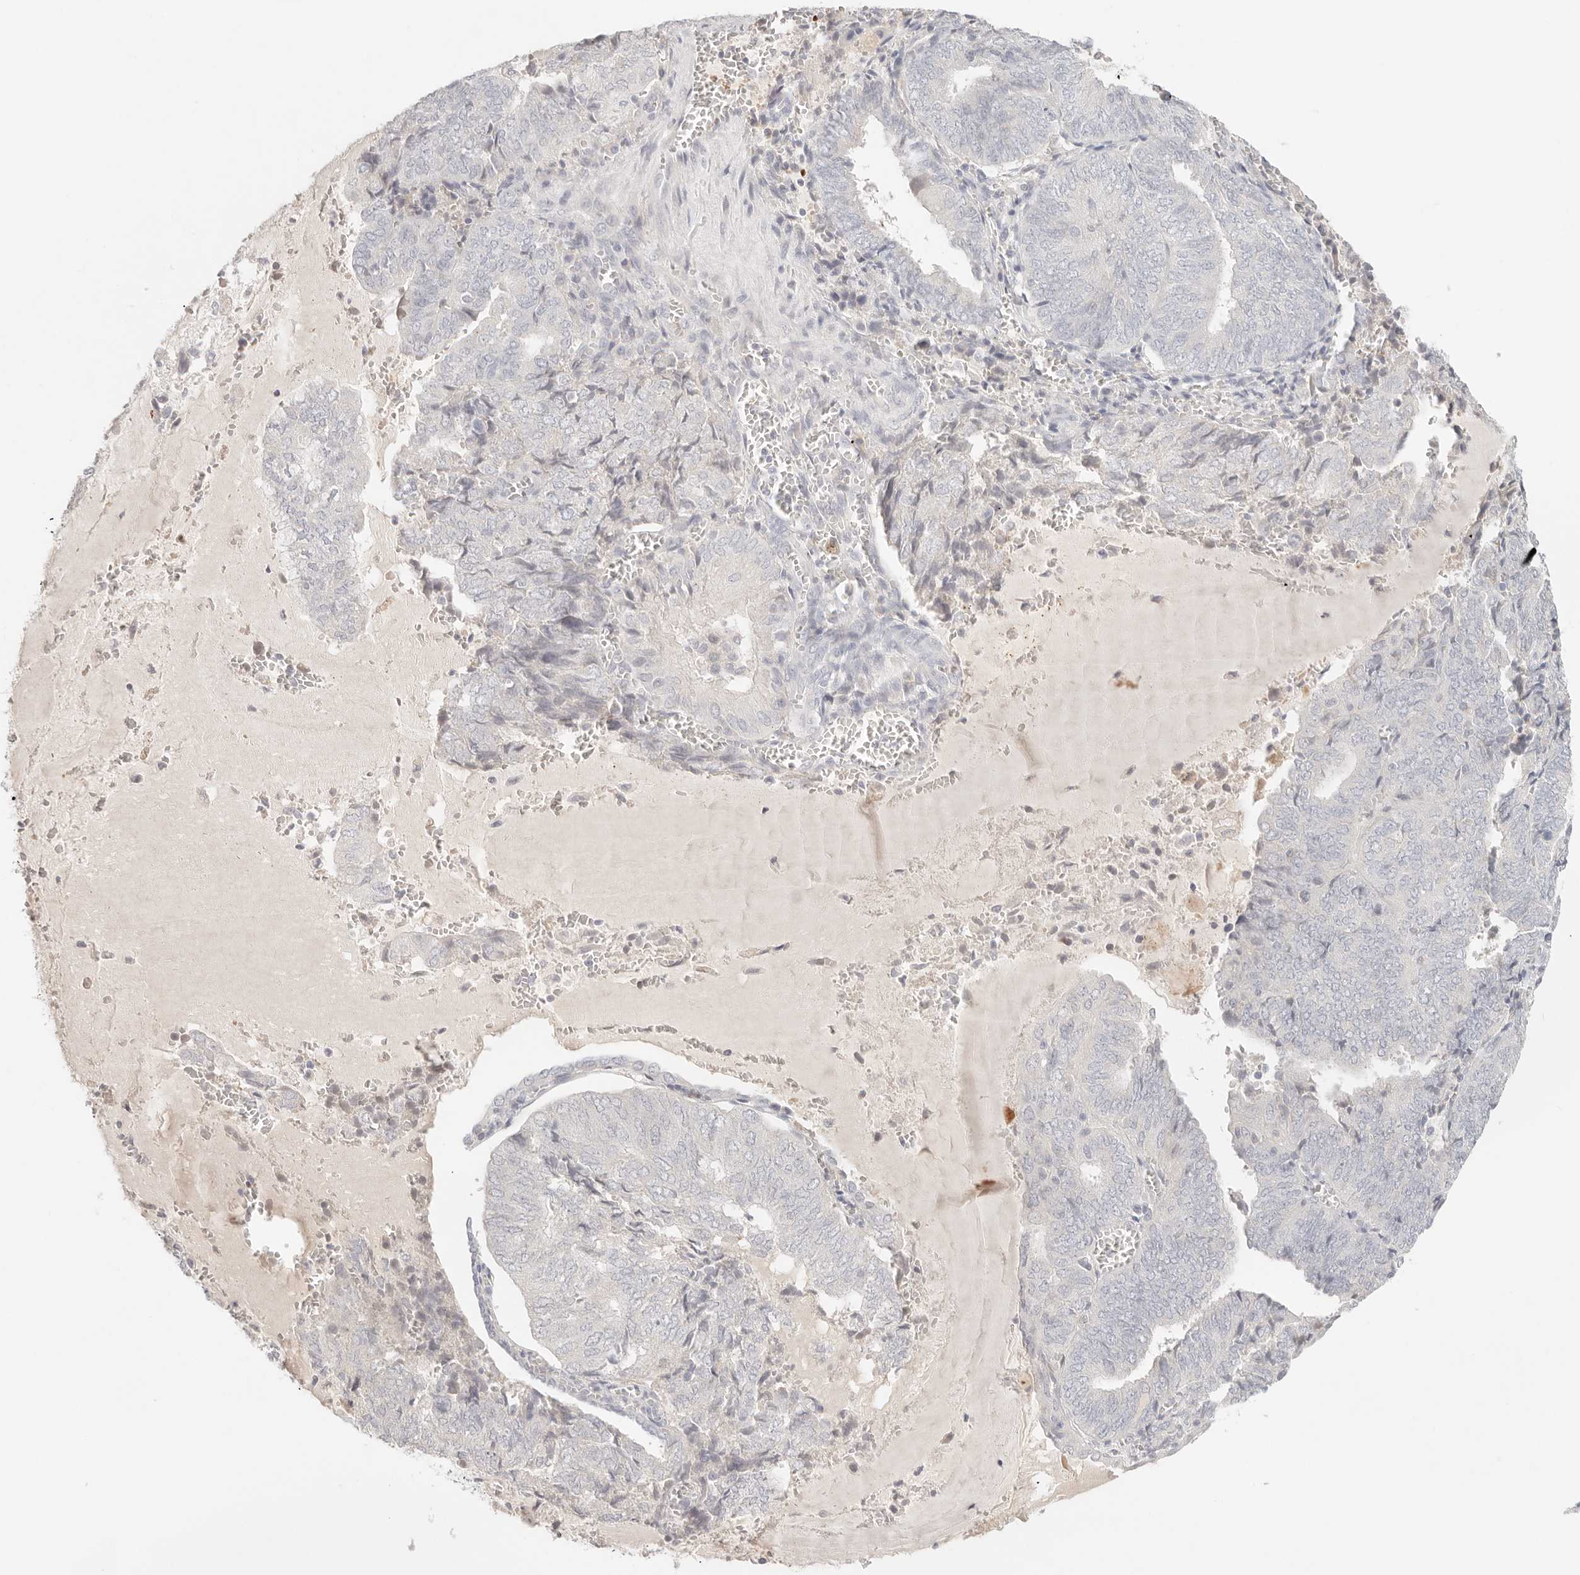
{"staining": {"intensity": "negative", "quantity": "none", "location": "none"}, "tissue": "endometrial cancer", "cell_type": "Tumor cells", "image_type": "cancer", "snomed": [{"axis": "morphology", "description": "Adenocarcinoma, NOS"}, {"axis": "topography", "description": "Endometrium"}], "caption": "A micrograph of human endometrial cancer is negative for staining in tumor cells.", "gene": "SPHK1", "patient": {"sex": "female", "age": 81}}